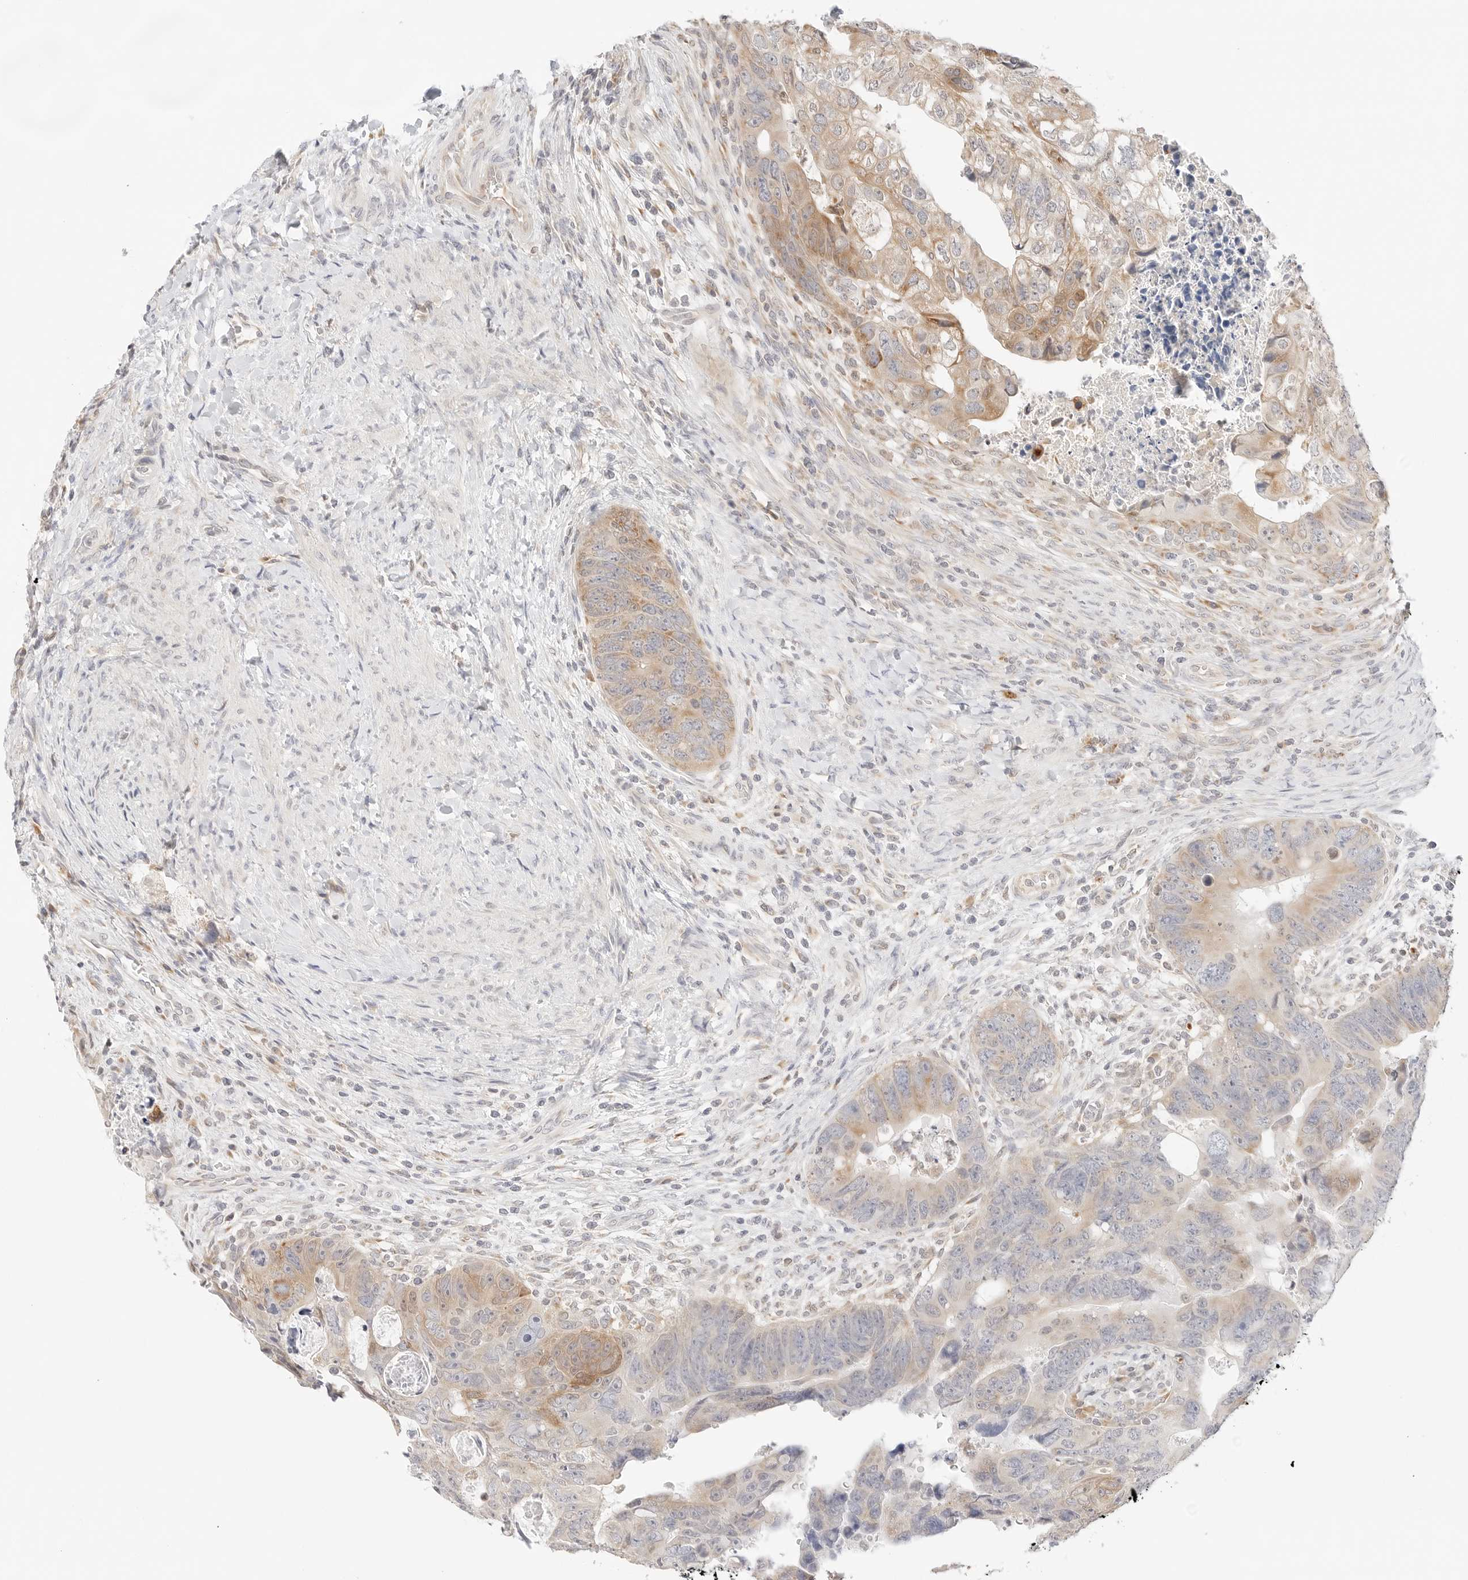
{"staining": {"intensity": "moderate", "quantity": ">75%", "location": "cytoplasmic/membranous"}, "tissue": "colorectal cancer", "cell_type": "Tumor cells", "image_type": "cancer", "snomed": [{"axis": "morphology", "description": "Adenocarcinoma, NOS"}, {"axis": "topography", "description": "Rectum"}], "caption": "DAB immunohistochemical staining of human colorectal cancer (adenocarcinoma) shows moderate cytoplasmic/membranous protein positivity in approximately >75% of tumor cells.", "gene": "ERO1B", "patient": {"sex": "male", "age": 59}}